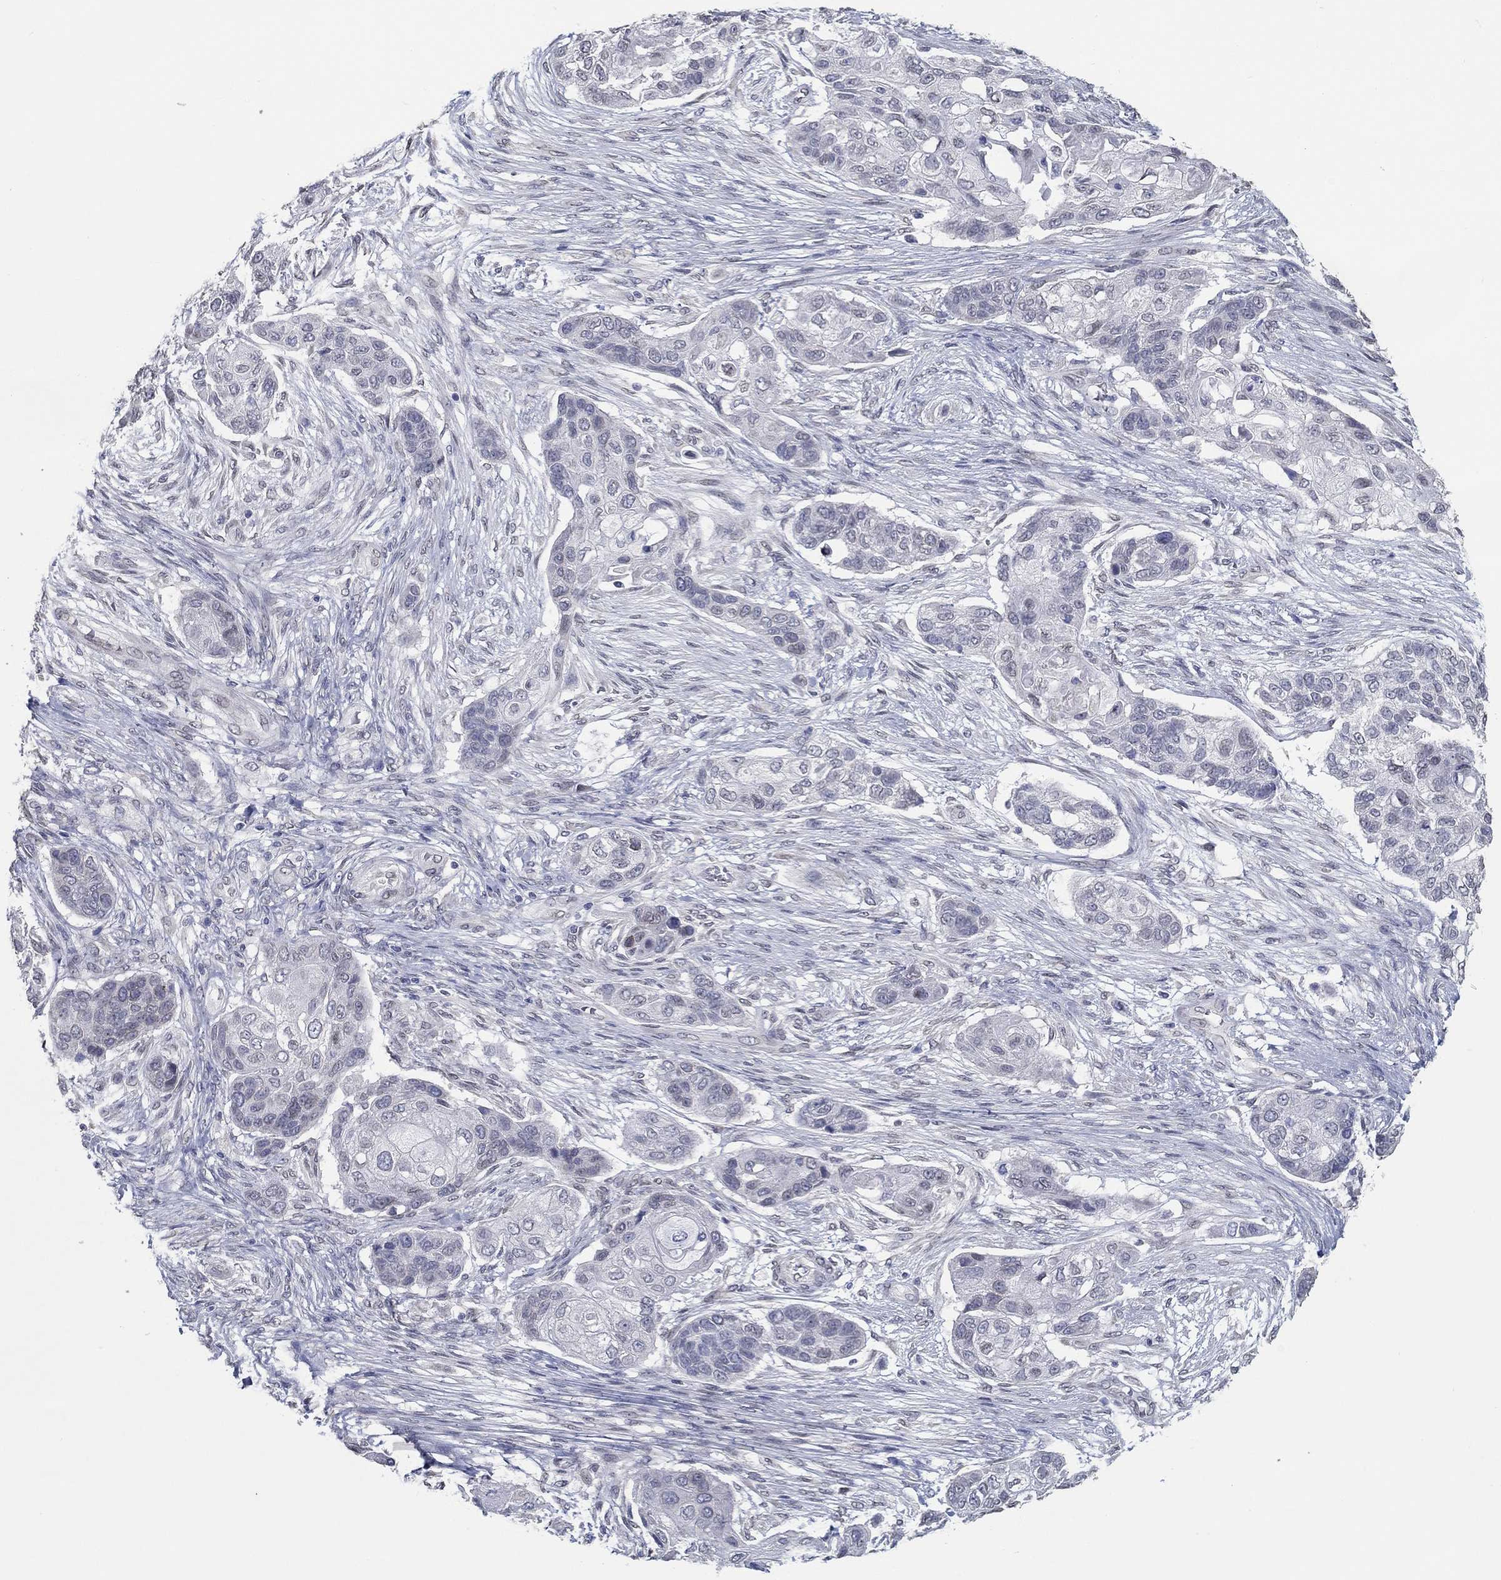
{"staining": {"intensity": "negative", "quantity": "none", "location": "none"}, "tissue": "lung cancer", "cell_type": "Tumor cells", "image_type": "cancer", "snomed": [{"axis": "morphology", "description": "Squamous cell carcinoma, NOS"}, {"axis": "topography", "description": "Lung"}], "caption": "Human squamous cell carcinoma (lung) stained for a protein using IHC demonstrates no staining in tumor cells.", "gene": "NUP155", "patient": {"sex": "male", "age": 69}}